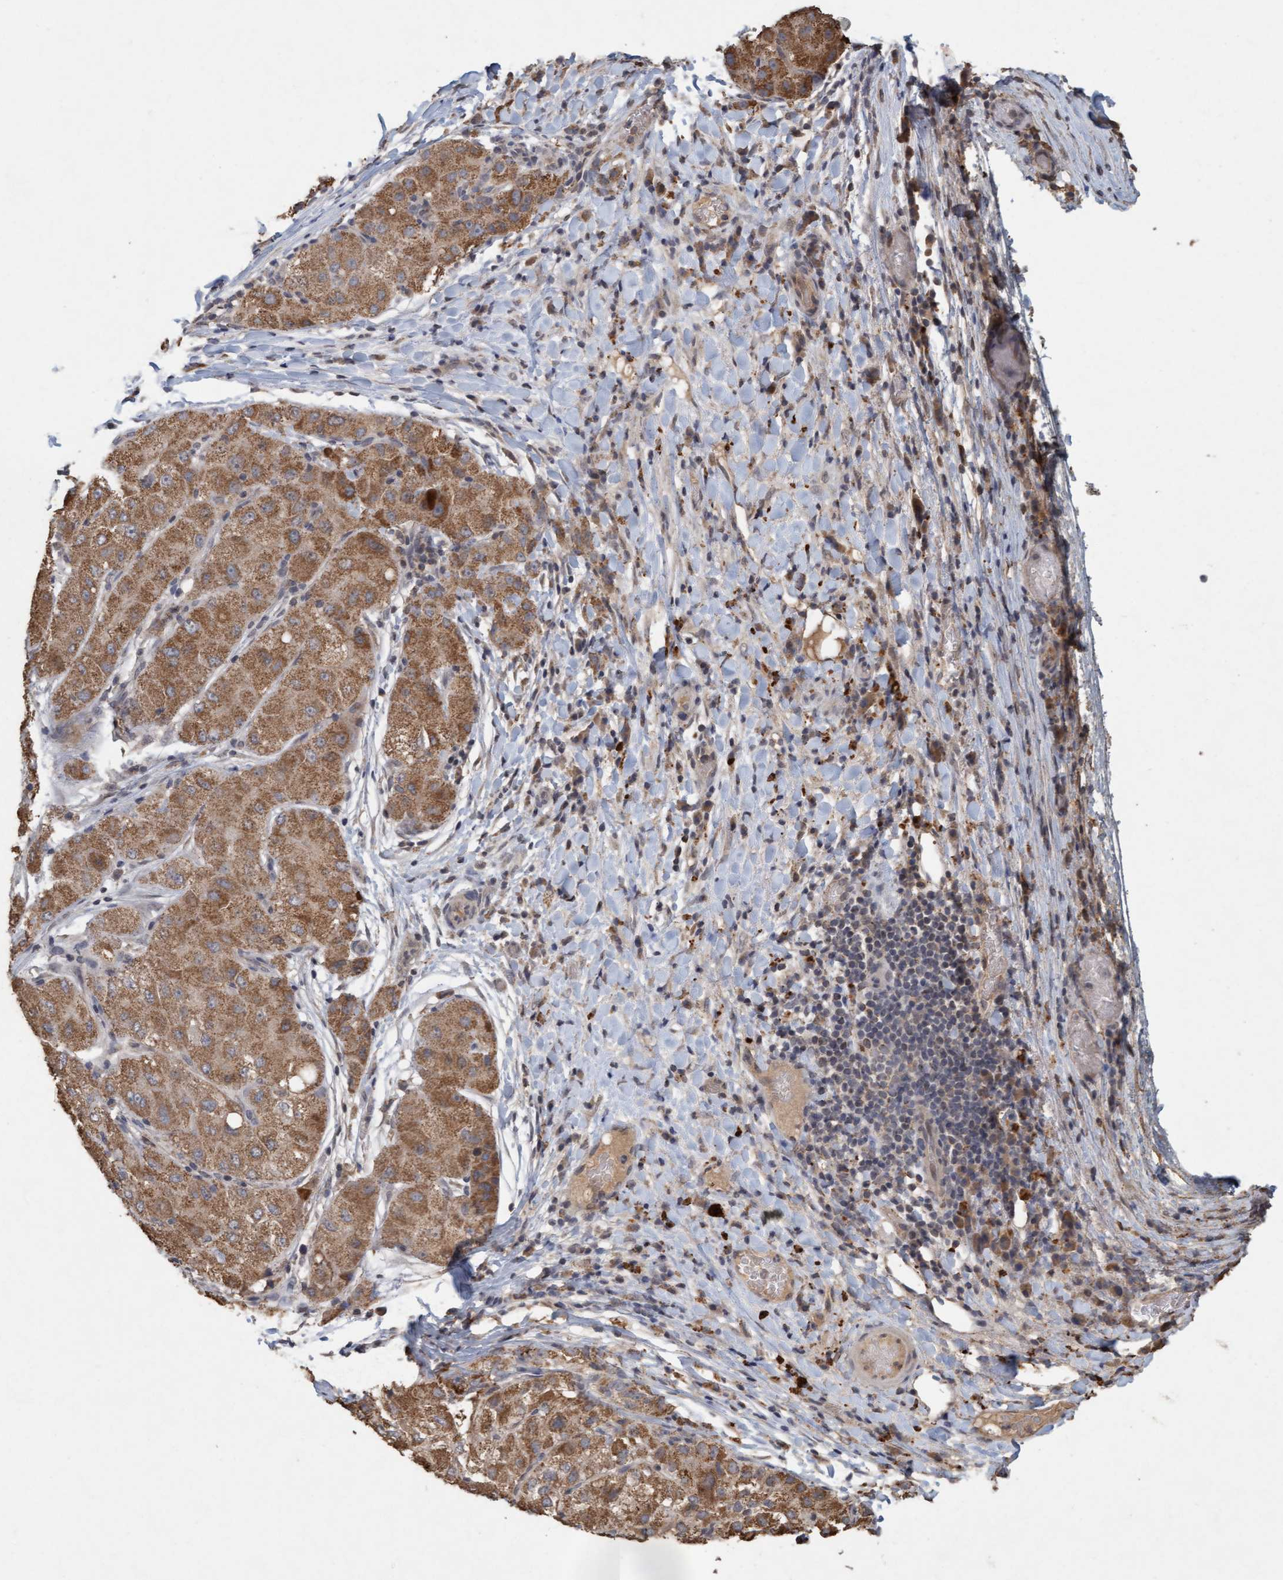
{"staining": {"intensity": "moderate", "quantity": ">75%", "location": "cytoplasmic/membranous"}, "tissue": "liver cancer", "cell_type": "Tumor cells", "image_type": "cancer", "snomed": [{"axis": "morphology", "description": "Carcinoma, Hepatocellular, NOS"}, {"axis": "topography", "description": "Liver"}], "caption": "Liver cancer stained for a protein shows moderate cytoplasmic/membranous positivity in tumor cells.", "gene": "VSIG8", "patient": {"sex": "male", "age": 80}}